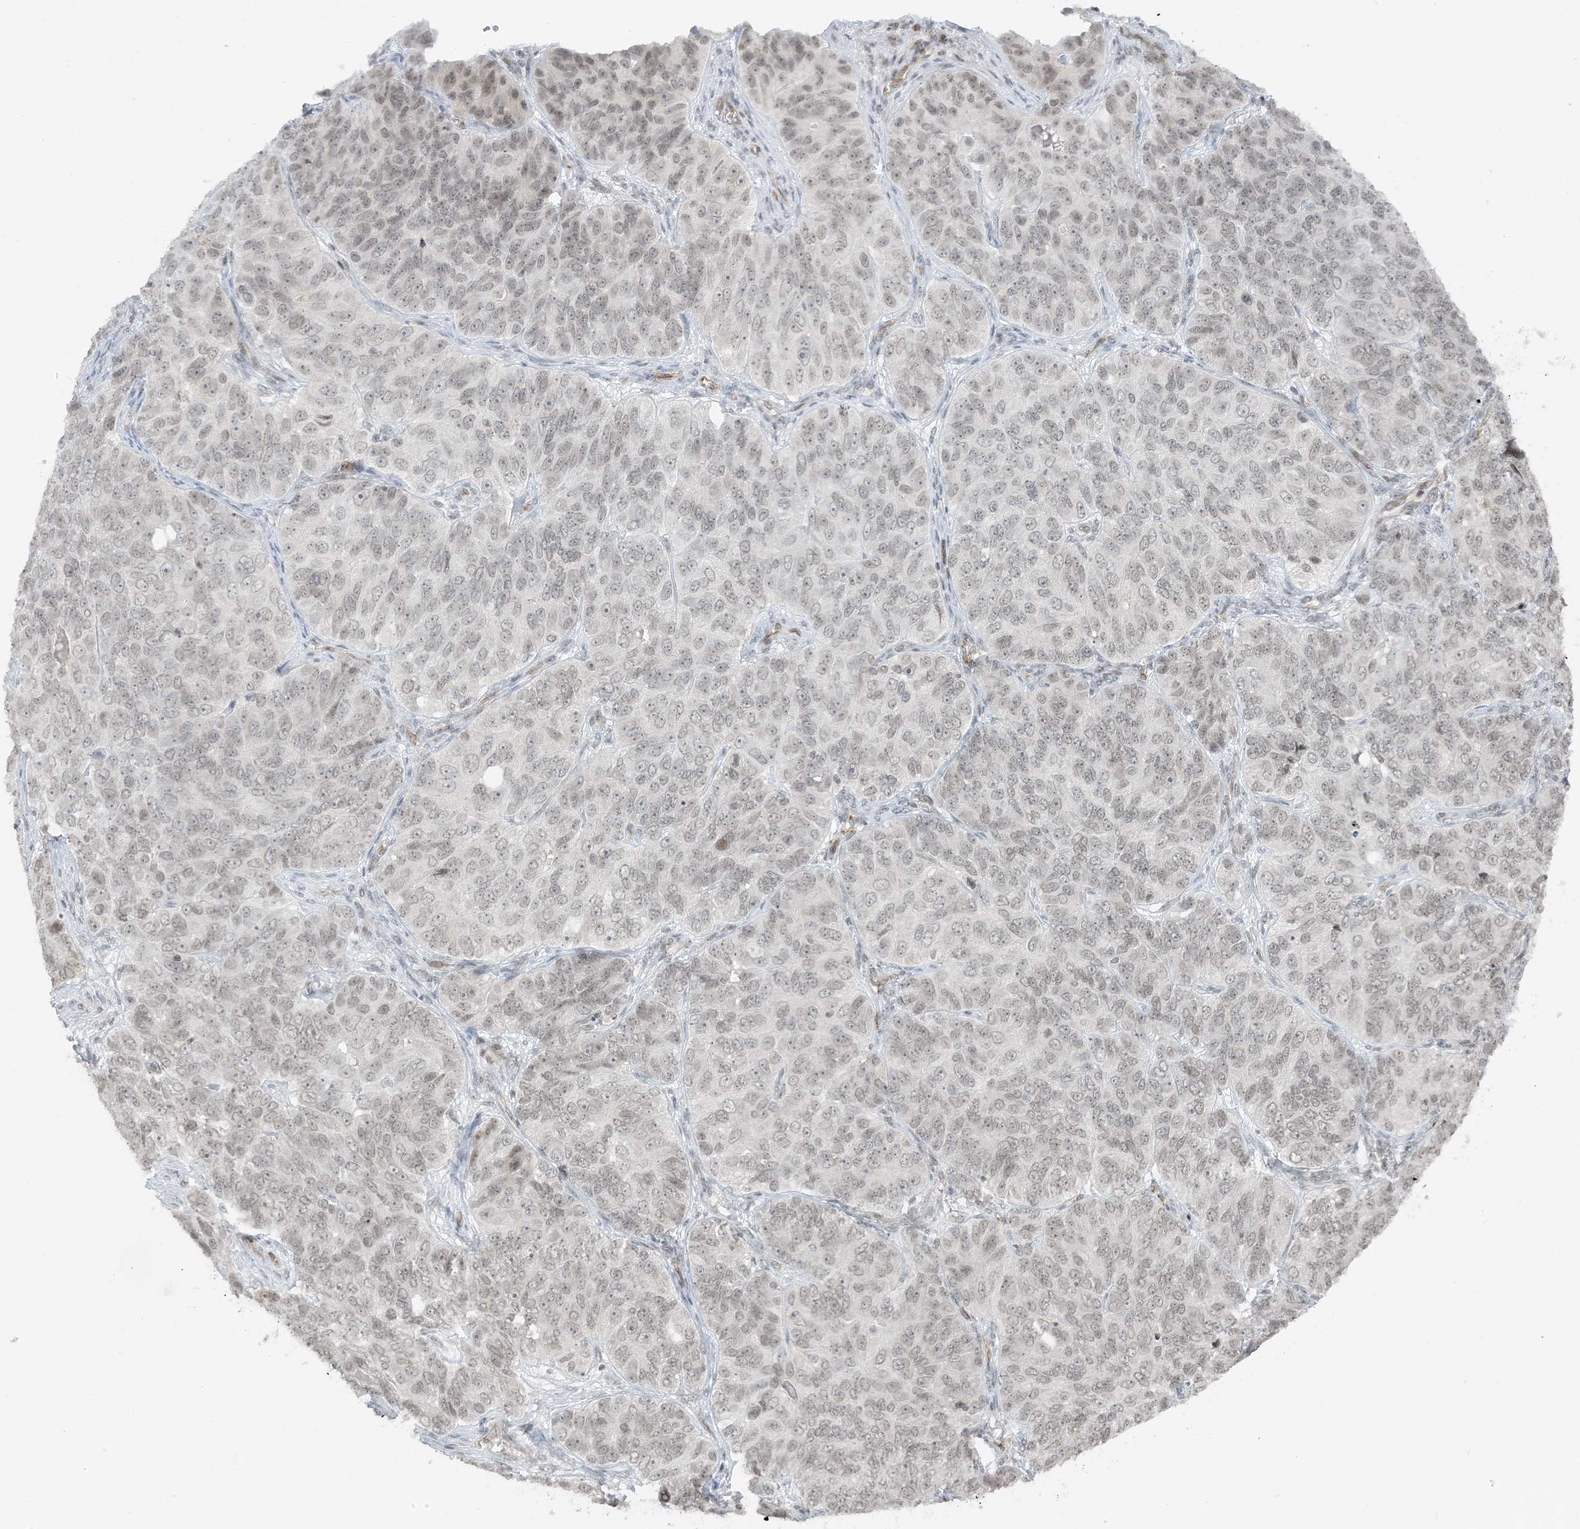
{"staining": {"intensity": "weak", "quantity": ">75%", "location": "nuclear"}, "tissue": "ovarian cancer", "cell_type": "Tumor cells", "image_type": "cancer", "snomed": [{"axis": "morphology", "description": "Carcinoma, endometroid"}, {"axis": "topography", "description": "Ovary"}], "caption": "Weak nuclear protein staining is seen in approximately >75% of tumor cells in ovarian cancer.", "gene": "METAP1D", "patient": {"sex": "female", "age": 51}}